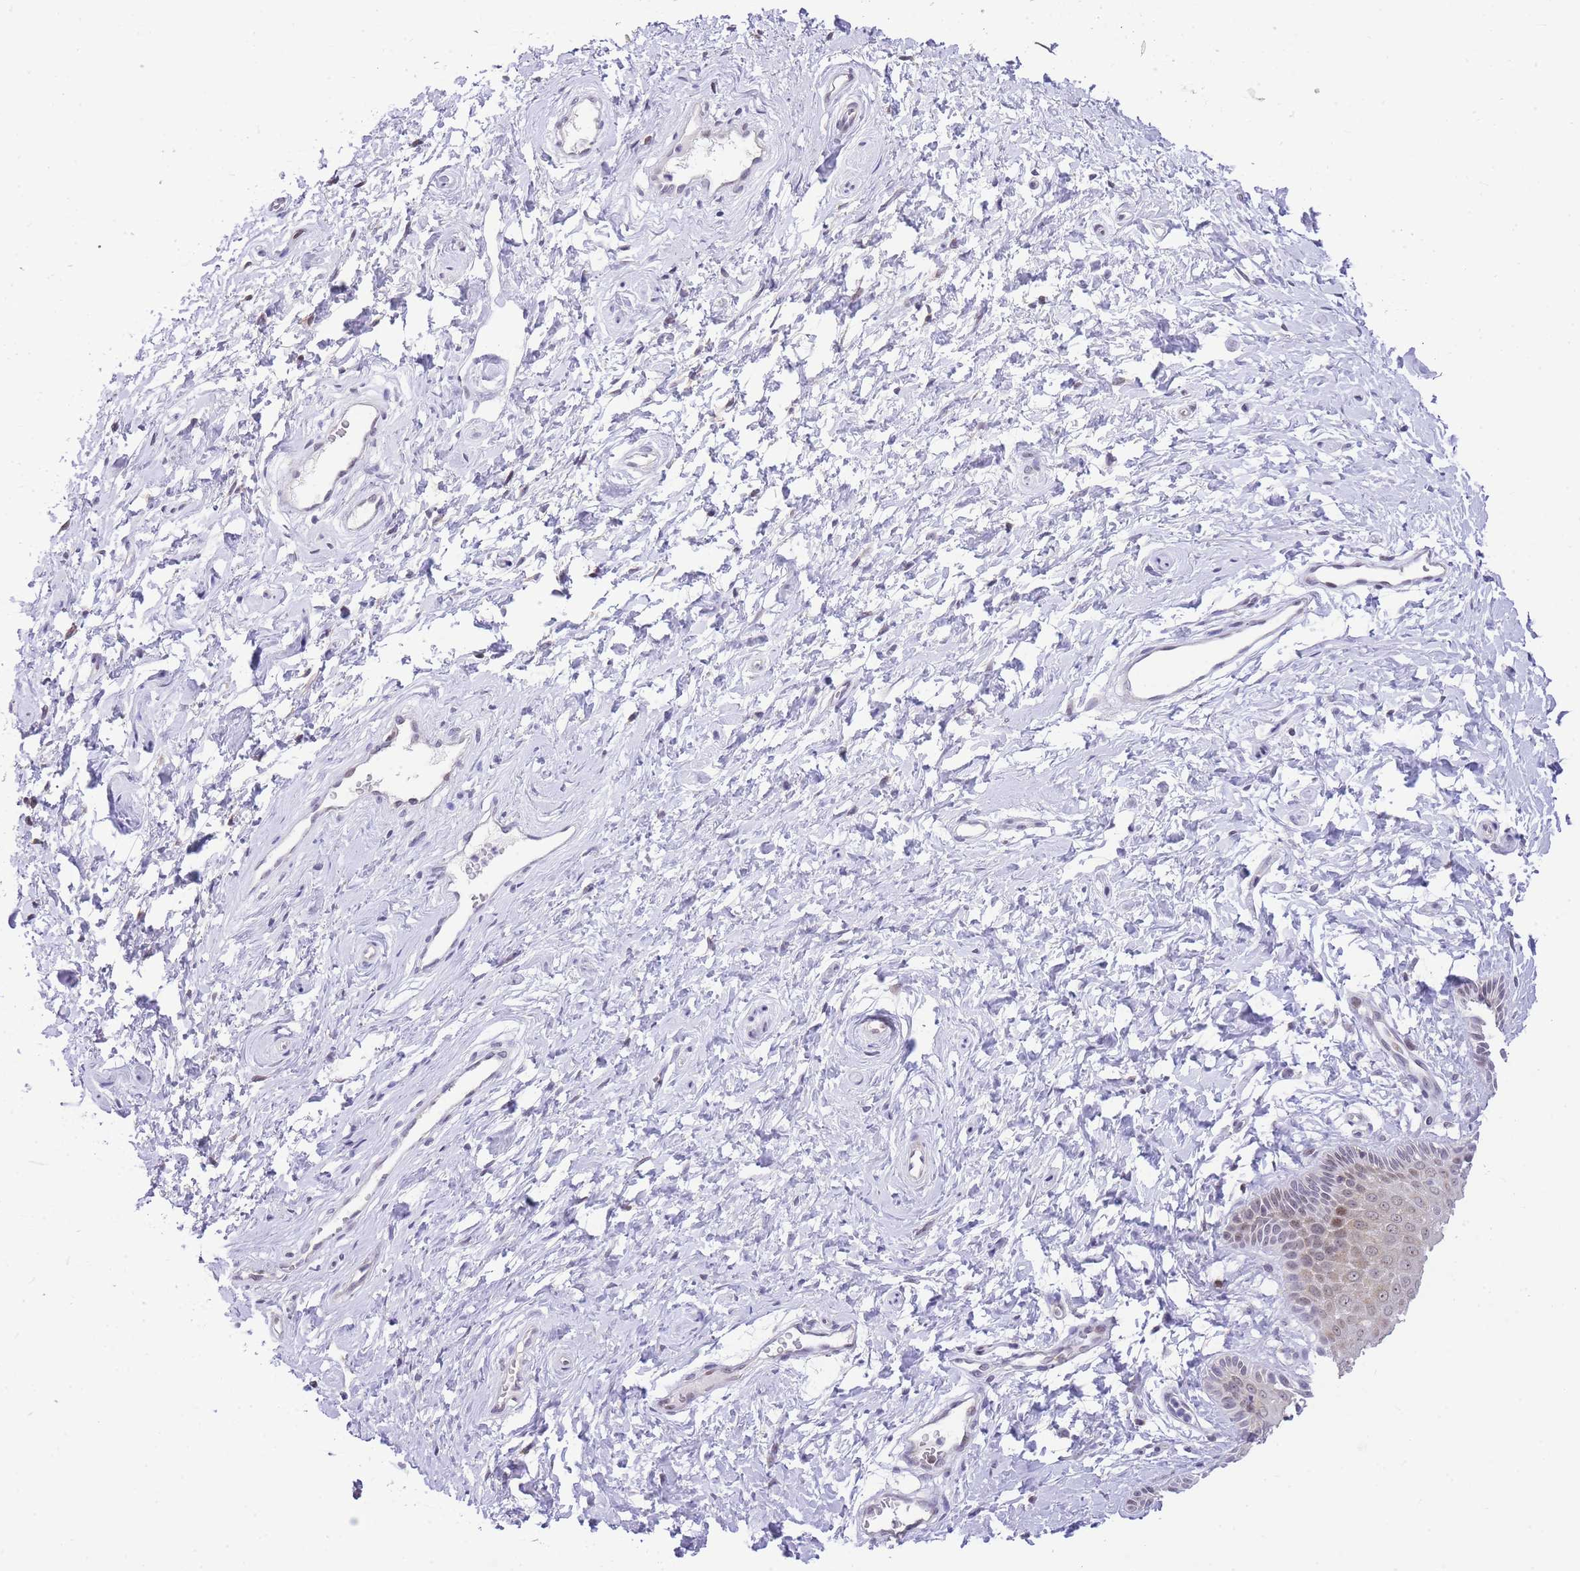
{"staining": {"intensity": "moderate", "quantity": ">75%", "location": "nuclear"}, "tissue": "vagina", "cell_type": "Squamous epithelial cells", "image_type": "normal", "snomed": [{"axis": "morphology", "description": "Normal tissue, NOS"}, {"axis": "topography", "description": "Vagina"}, {"axis": "topography", "description": "Cervix"}], "caption": "A micrograph of human vagina stained for a protein demonstrates moderate nuclear brown staining in squamous epithelial cells.", "gene": "STK39", "patient": {"sex": "female", "age": 40}}